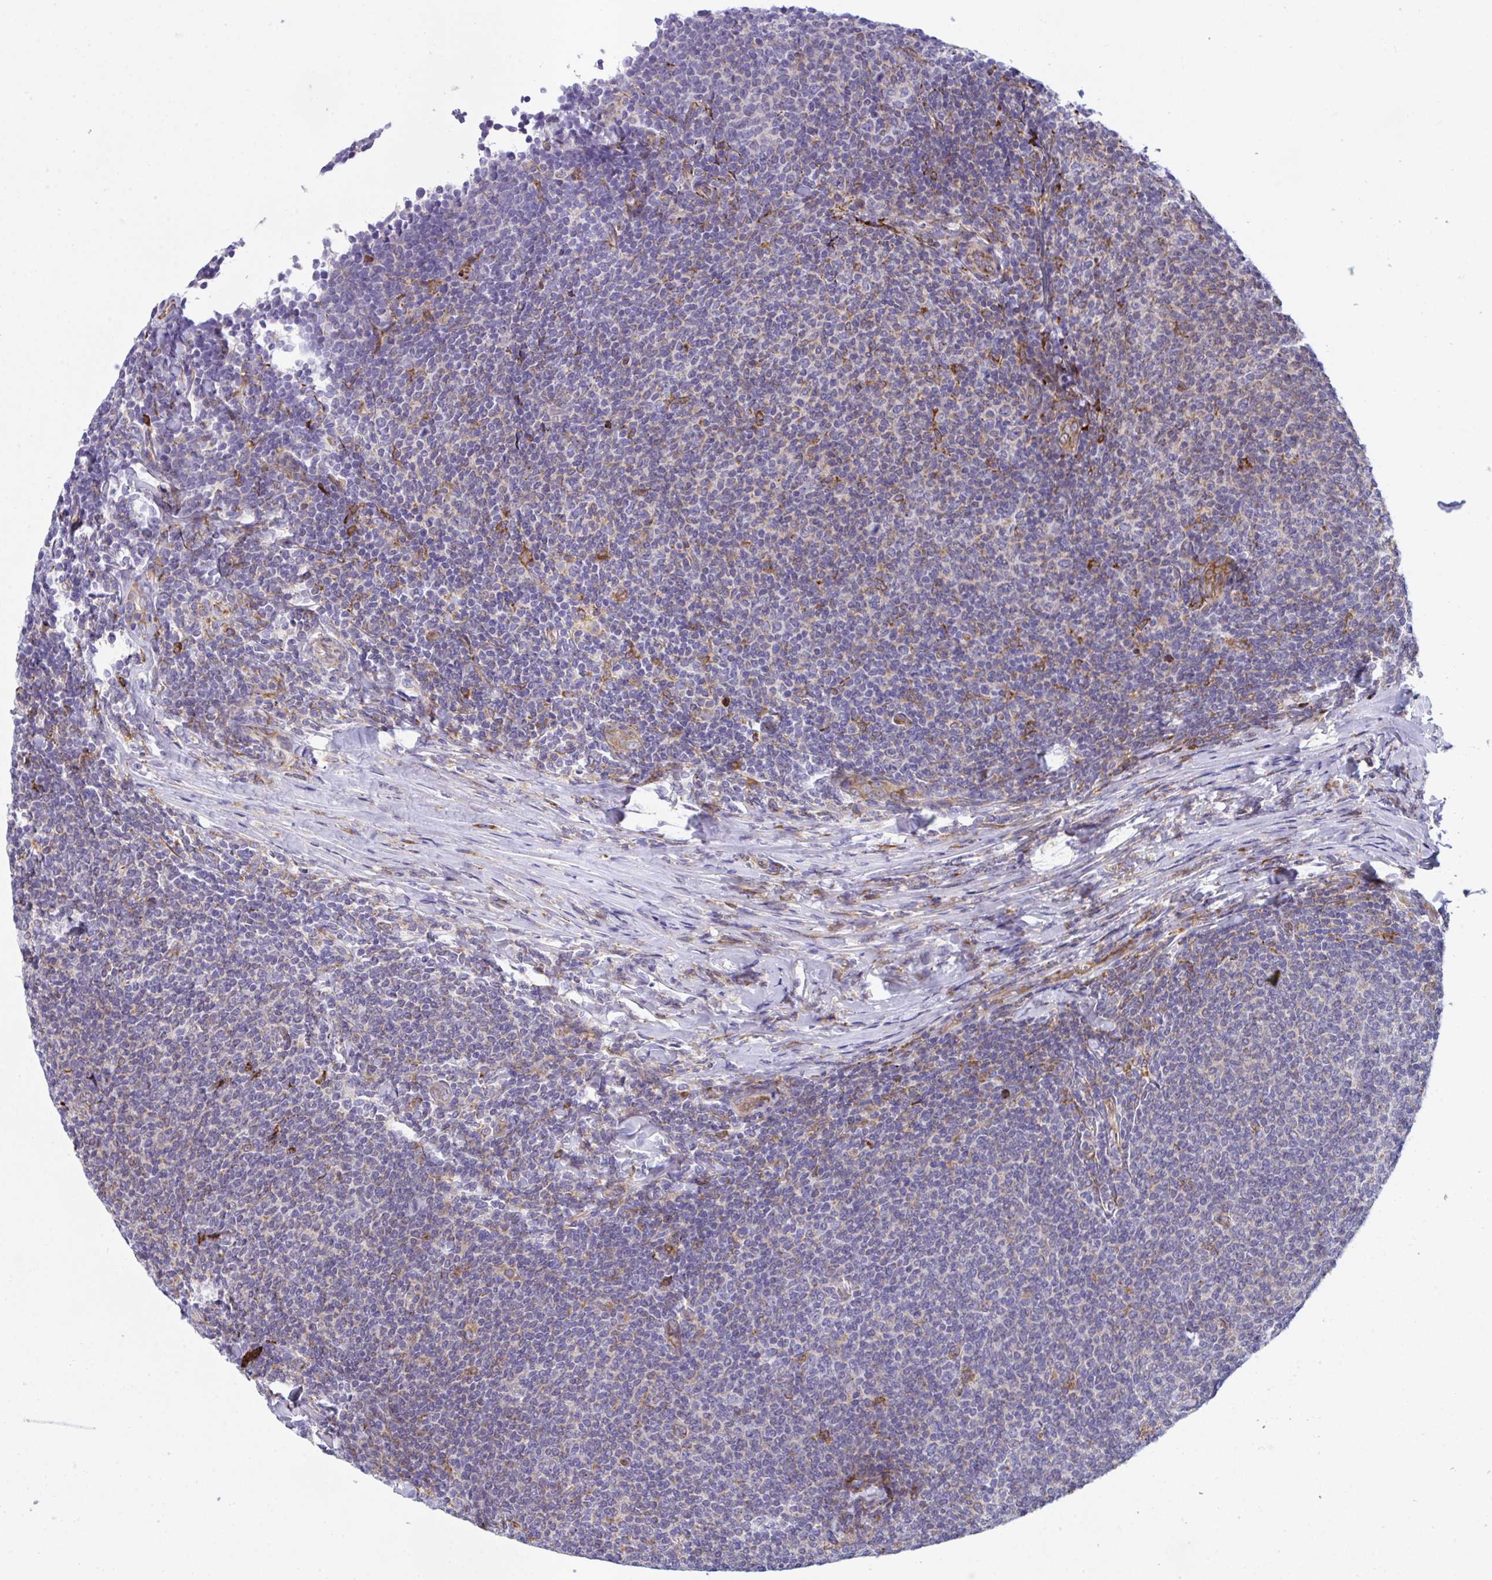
{"staining": {"intensity": "weak", "quantity": "<25%", "location": "cytoplasmic/membranous"}, "tissue": "lymphoma", "cell_type": "Tumor cells", "image_type": "cancer", "snomed": [{"axis": "morphology", "description": "Malignant lymphoma, non-Hodgkin's type, Low grade"}, {"axis": "topography", "description": "Lymph node"}], "caption": "IHC image of low-grade malignant lymphoma, non-Hodgkin's type stained for a protein (brown), which shows no staining in tumor cells. (Brightfield microscopy of DAB (3,3'-diaminobenzidine) immunohistochemistry (IHC) at high magnification).", "gene": "PEAK3", "patient": {"sex": "male", "age": 52}}